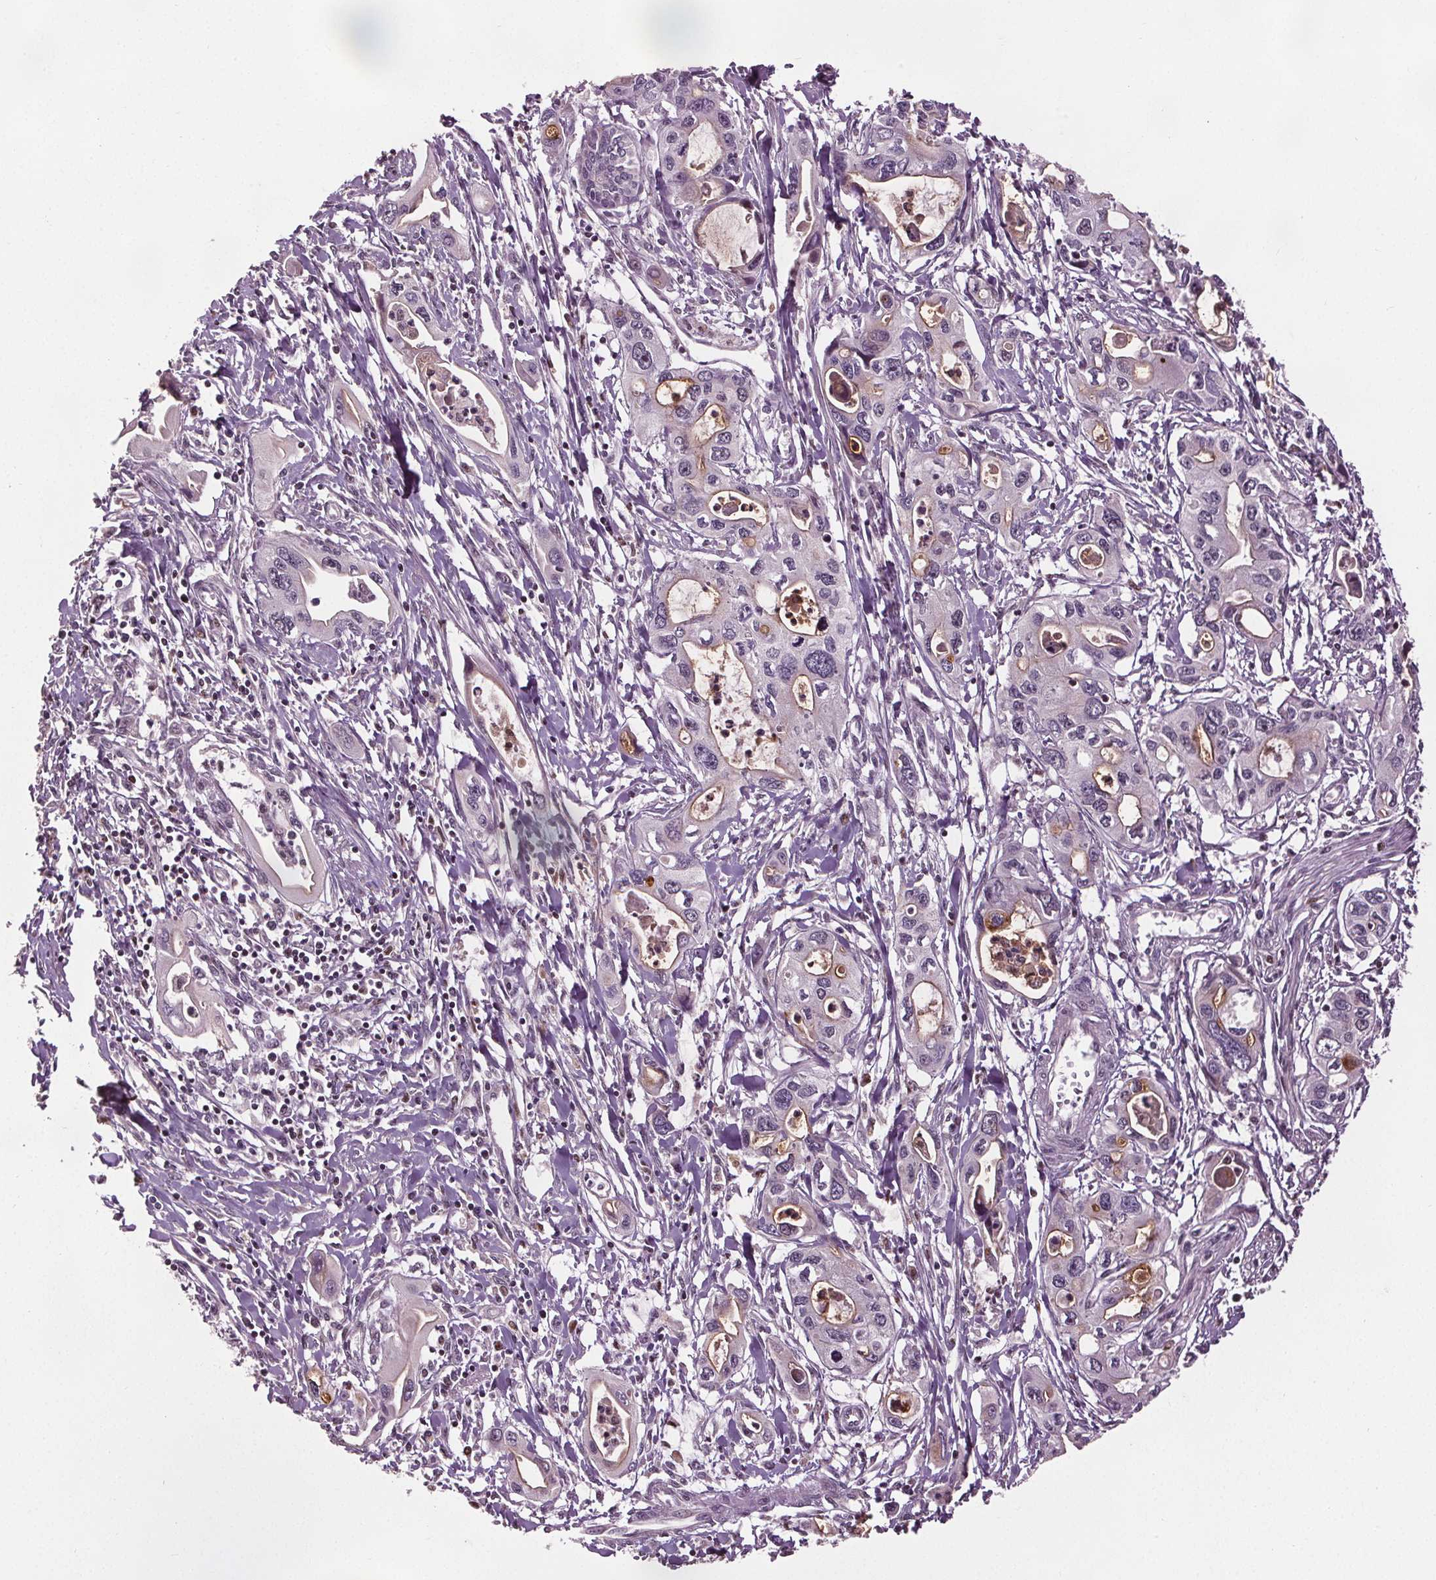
{"staining": {"intensity": "weak", "quantity": "<25%", "location": "cytoplasmic/membranous"}, "tissue": "pancreatic cancer", "cell_type": "Tumor cells", "image_type": "cancer", "snomed": [{"axis": "morphology", "description": "Adenocarcinoma, NOS"}, {"axis": "topography", "description": "Pancreas"}], "caption": "DAB immunohistochemical staining of pancreatic cancer reveals no significant expression in tumor cells.", "gene": "DDX11", "patient": {"sex": "male", "age": 60}}